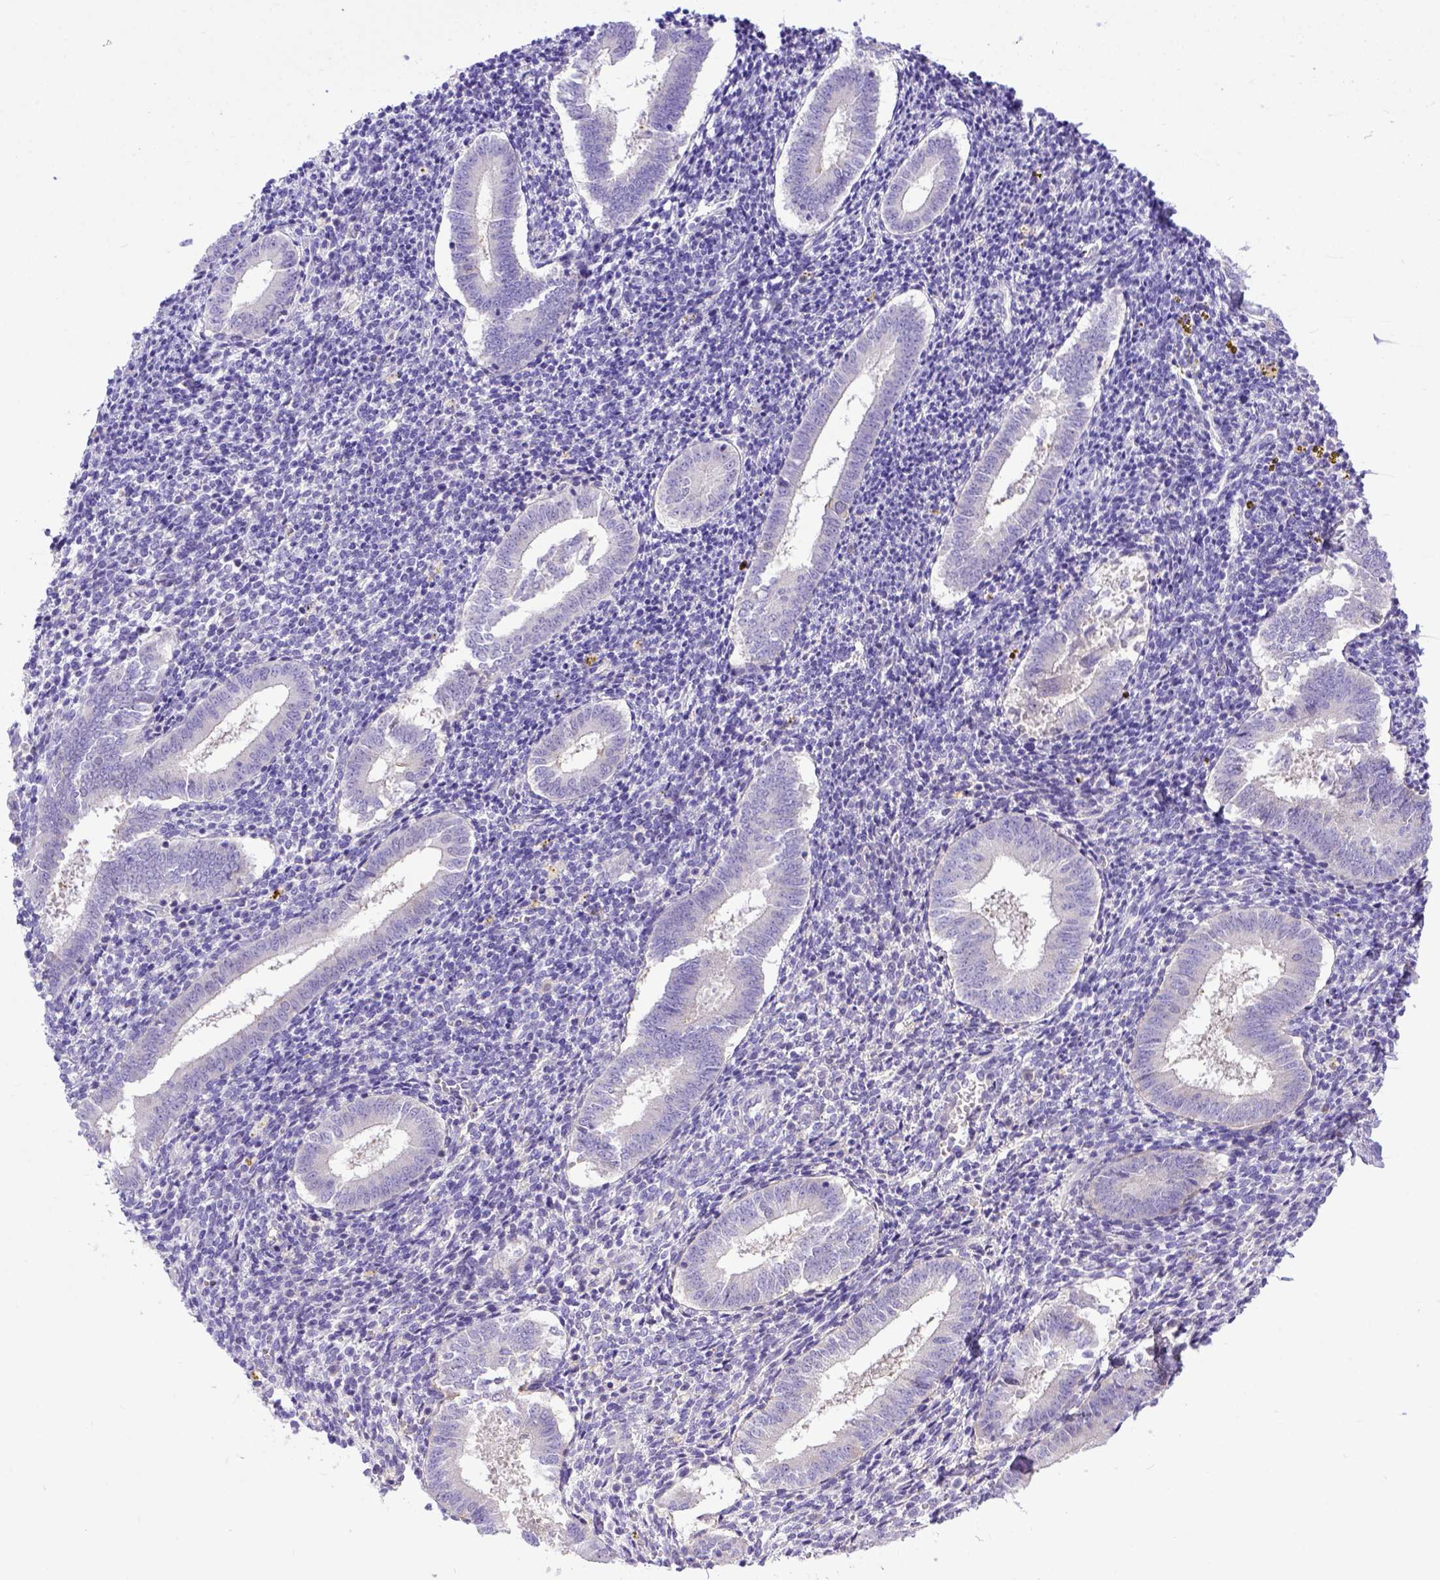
{"staining": {"intensity": "negative", "quantity": "none", "location": "none"}, "tissue": "endometrium", "cell_type": "Cells in endometrial stroma", "image_type": "normal", "snomed": [{"axis": "morphology", "description": "Normal tissue, NOS"}, {"axis": "topography", "description": "Endometrium"}], "caption": "DAB immunohistochemical staining of normal endometrium reveals no significant staining in cells in endometrial stroma. (DAB immunohistochemistry visualized using brightfield microscopy, high magnification).", "gene": "CFAP300", "patient": {"sex": "female", "age": 25}}